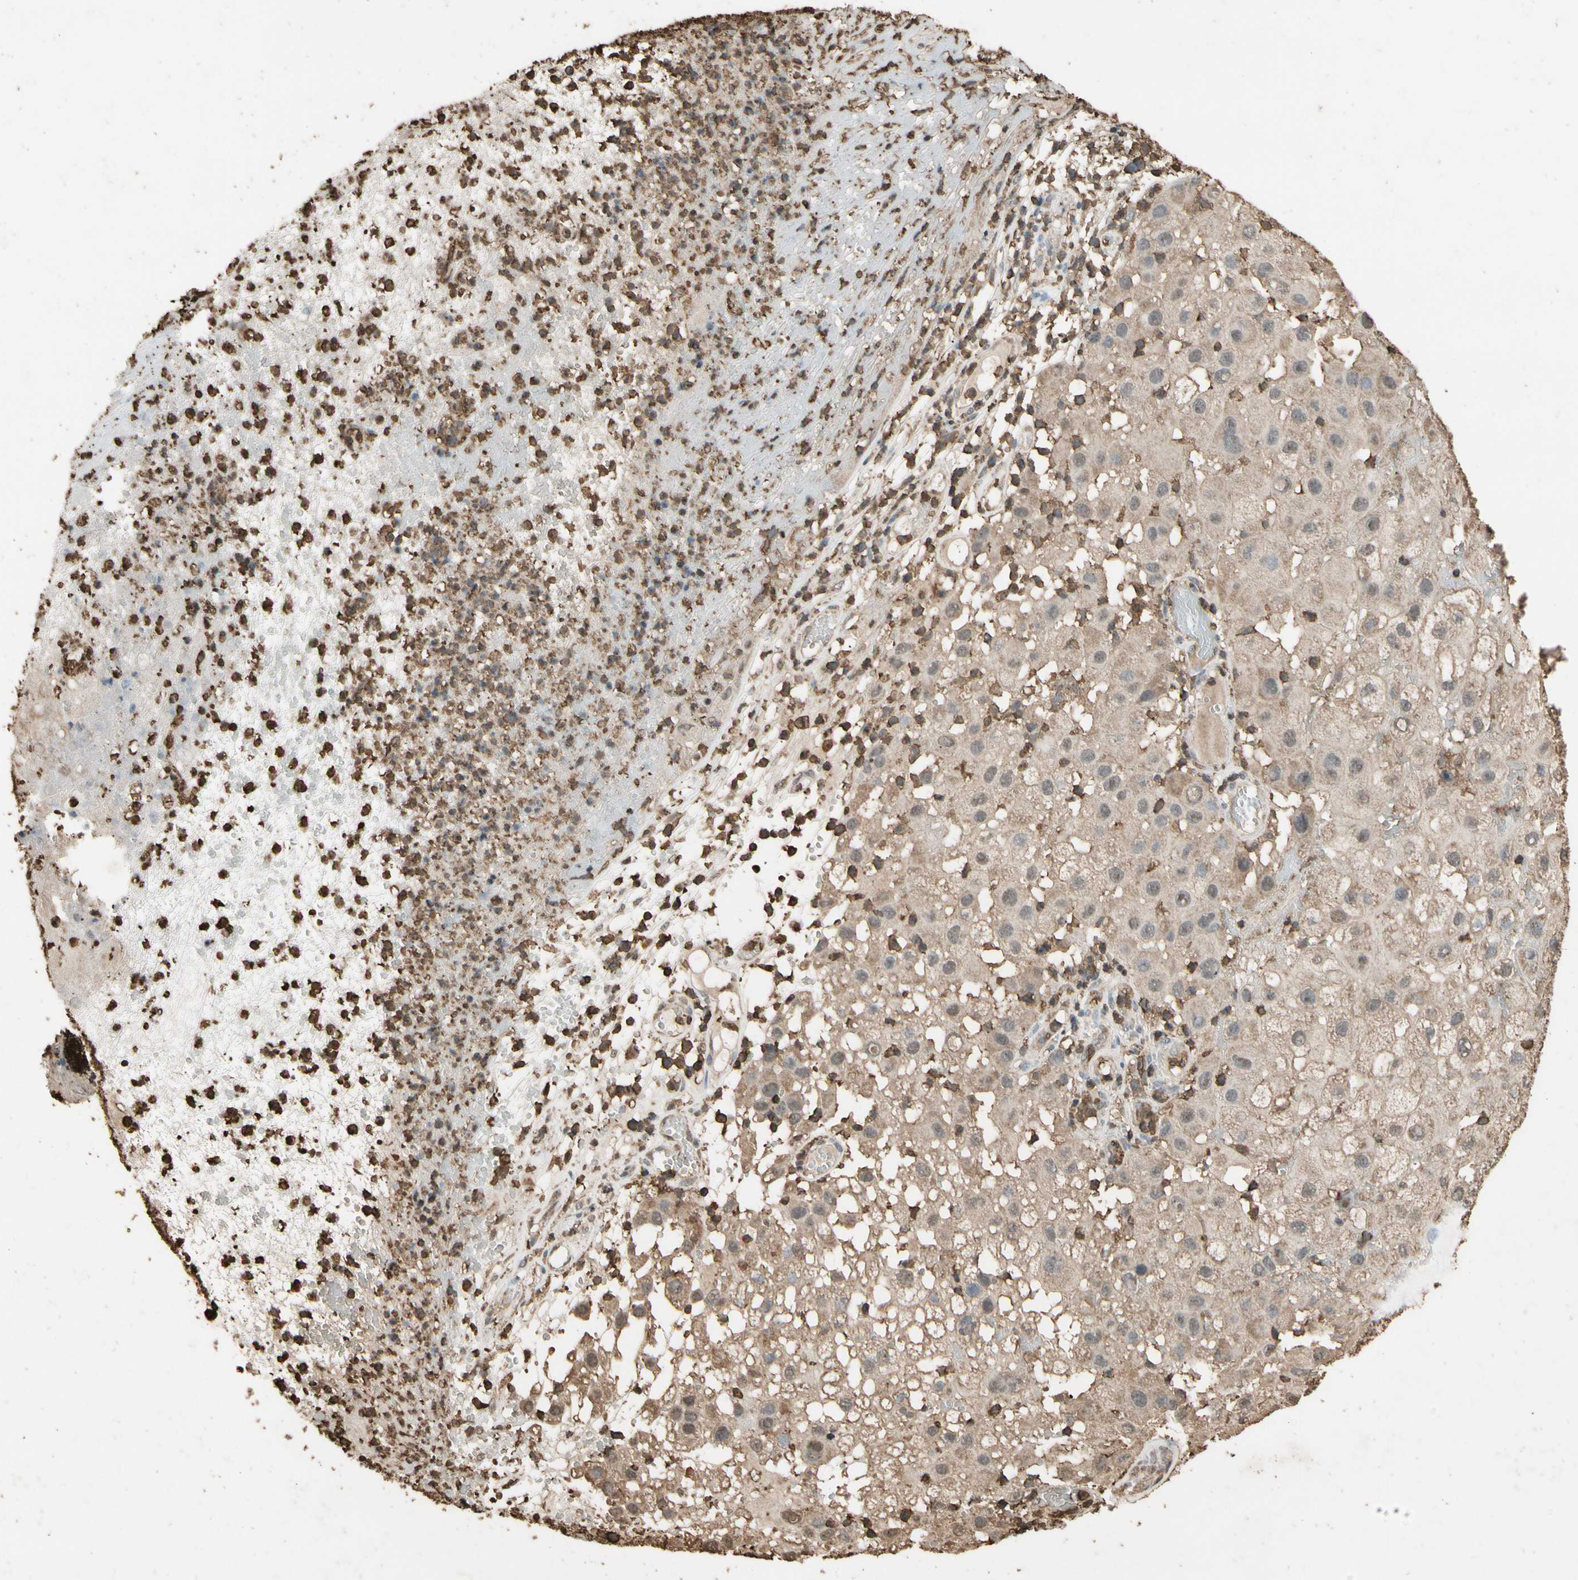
{"staining": {"intensity": "weak", "quantity": ">75%", "location": "cytoplasmic/membranous"}, "tissue": "melanoma", "cell_type": "Tumor cells", "image_type": "cancer", "snomed": [{"axis": "morphology", "description": "Malignant melanoma, NOS"}, {"axis": "topography", "description": "Skin"}], "caption": "The micrograph demonstrates staining of malignant melanoma, revealing weak cytoplasmic/membranous protein positivity (brown color) within tumor cells. (DAB (3,3'-diaminobenzidine) IHC with brightfield microscopy, high magnification).", "gene": "TNFSF13B", "patient": {"sex": "female", "age": 81}}